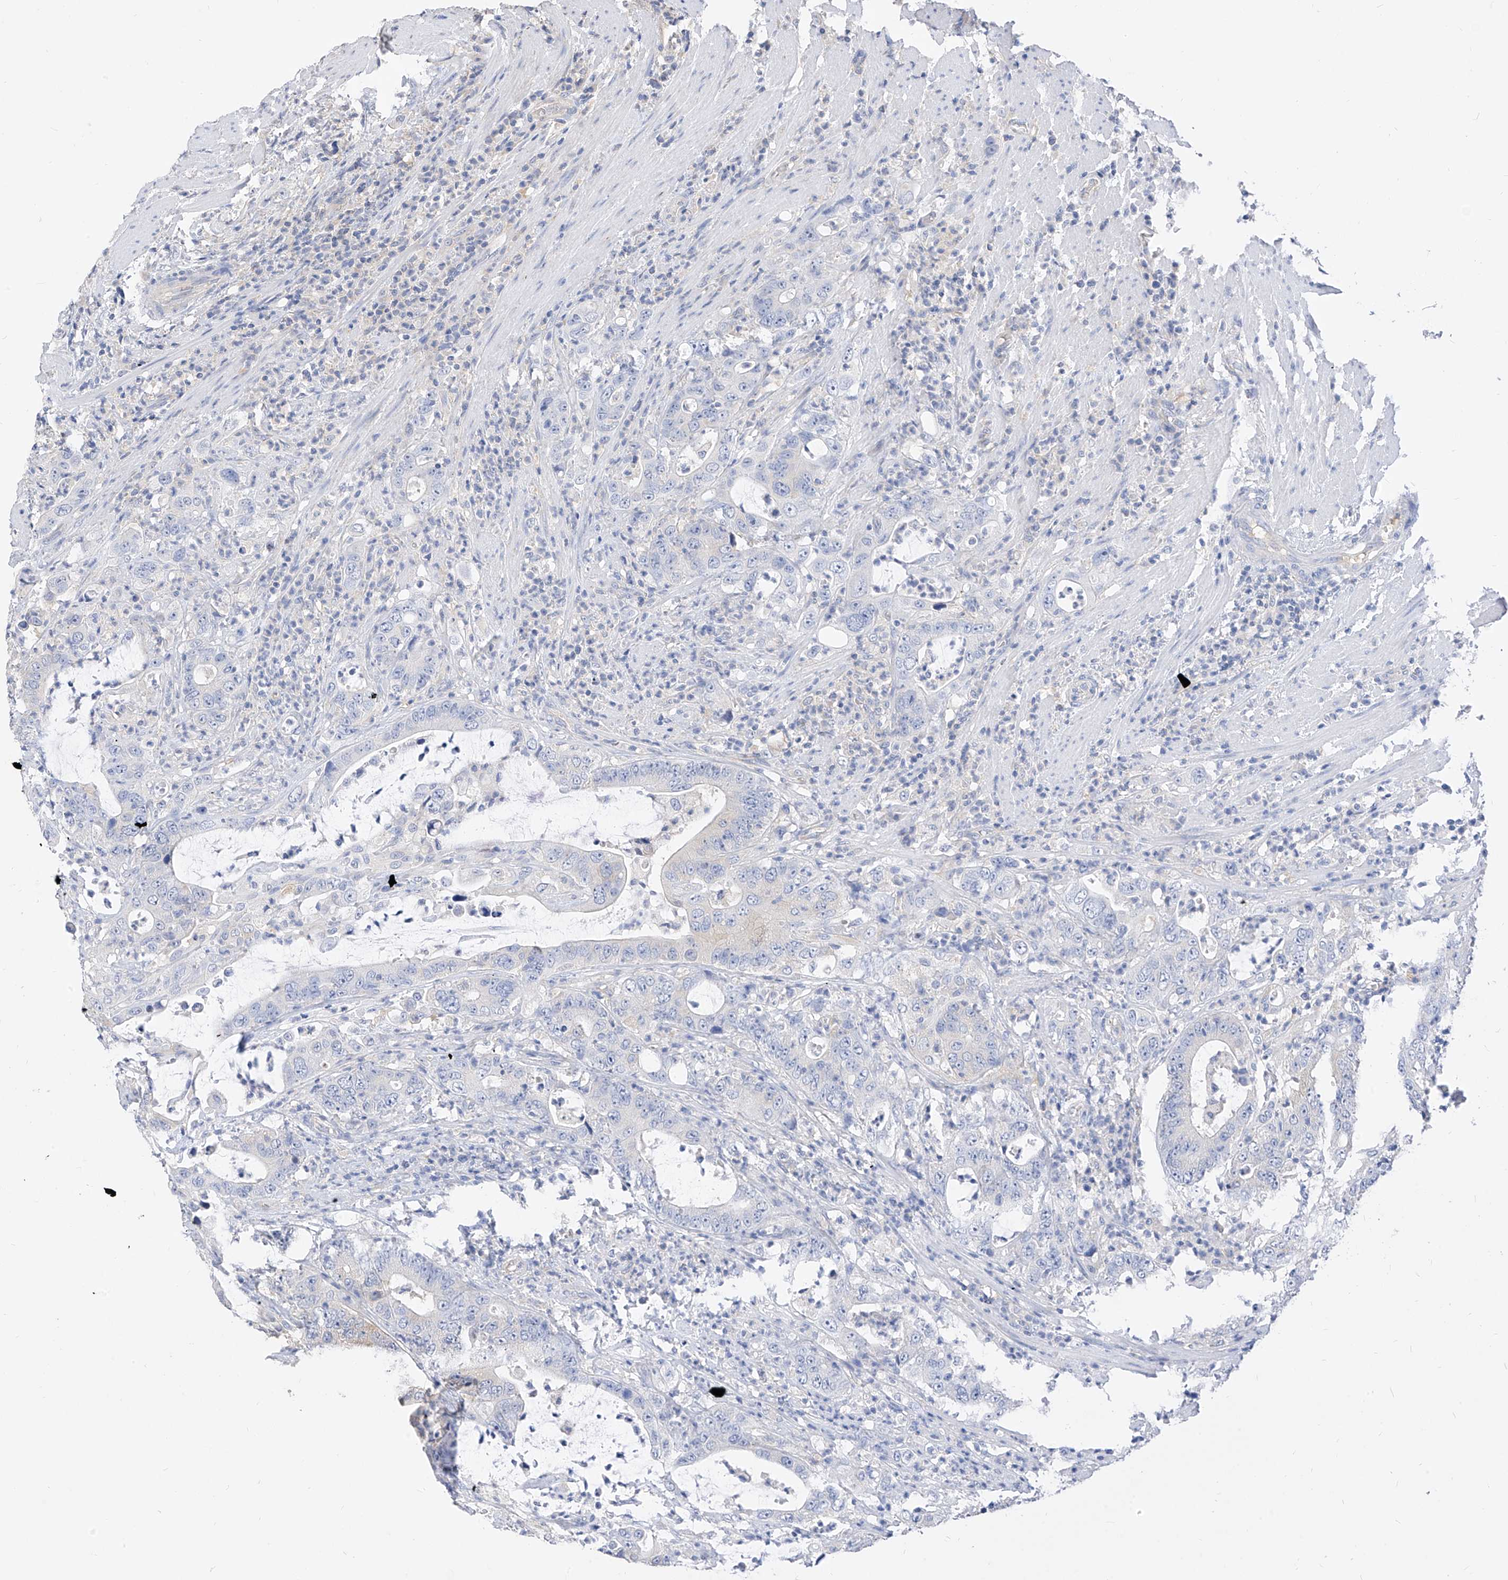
{"staining": {"intensity": "negative", "quantity": "none", "location": "none"}, "tissue": "colorectal cancer", "cell_type": "Tumor cells", "image_type": "cancer", "snomed": [{"axis": "morphology", "description": "Adenocarcinoma, NOS"}, {"axis": "topography", "description": "Colon"}], "caption": "Immunohistochemistry histopathology image of neoplastic tissue: colorectal cancer stained with DAB (3,3'-diaminobenzidine) displays no significant protein expression in tumor cells. Nuclei are stained in blue.", "gene": "ZZEF1", "patient": {"sex": "female", "age": 75}}